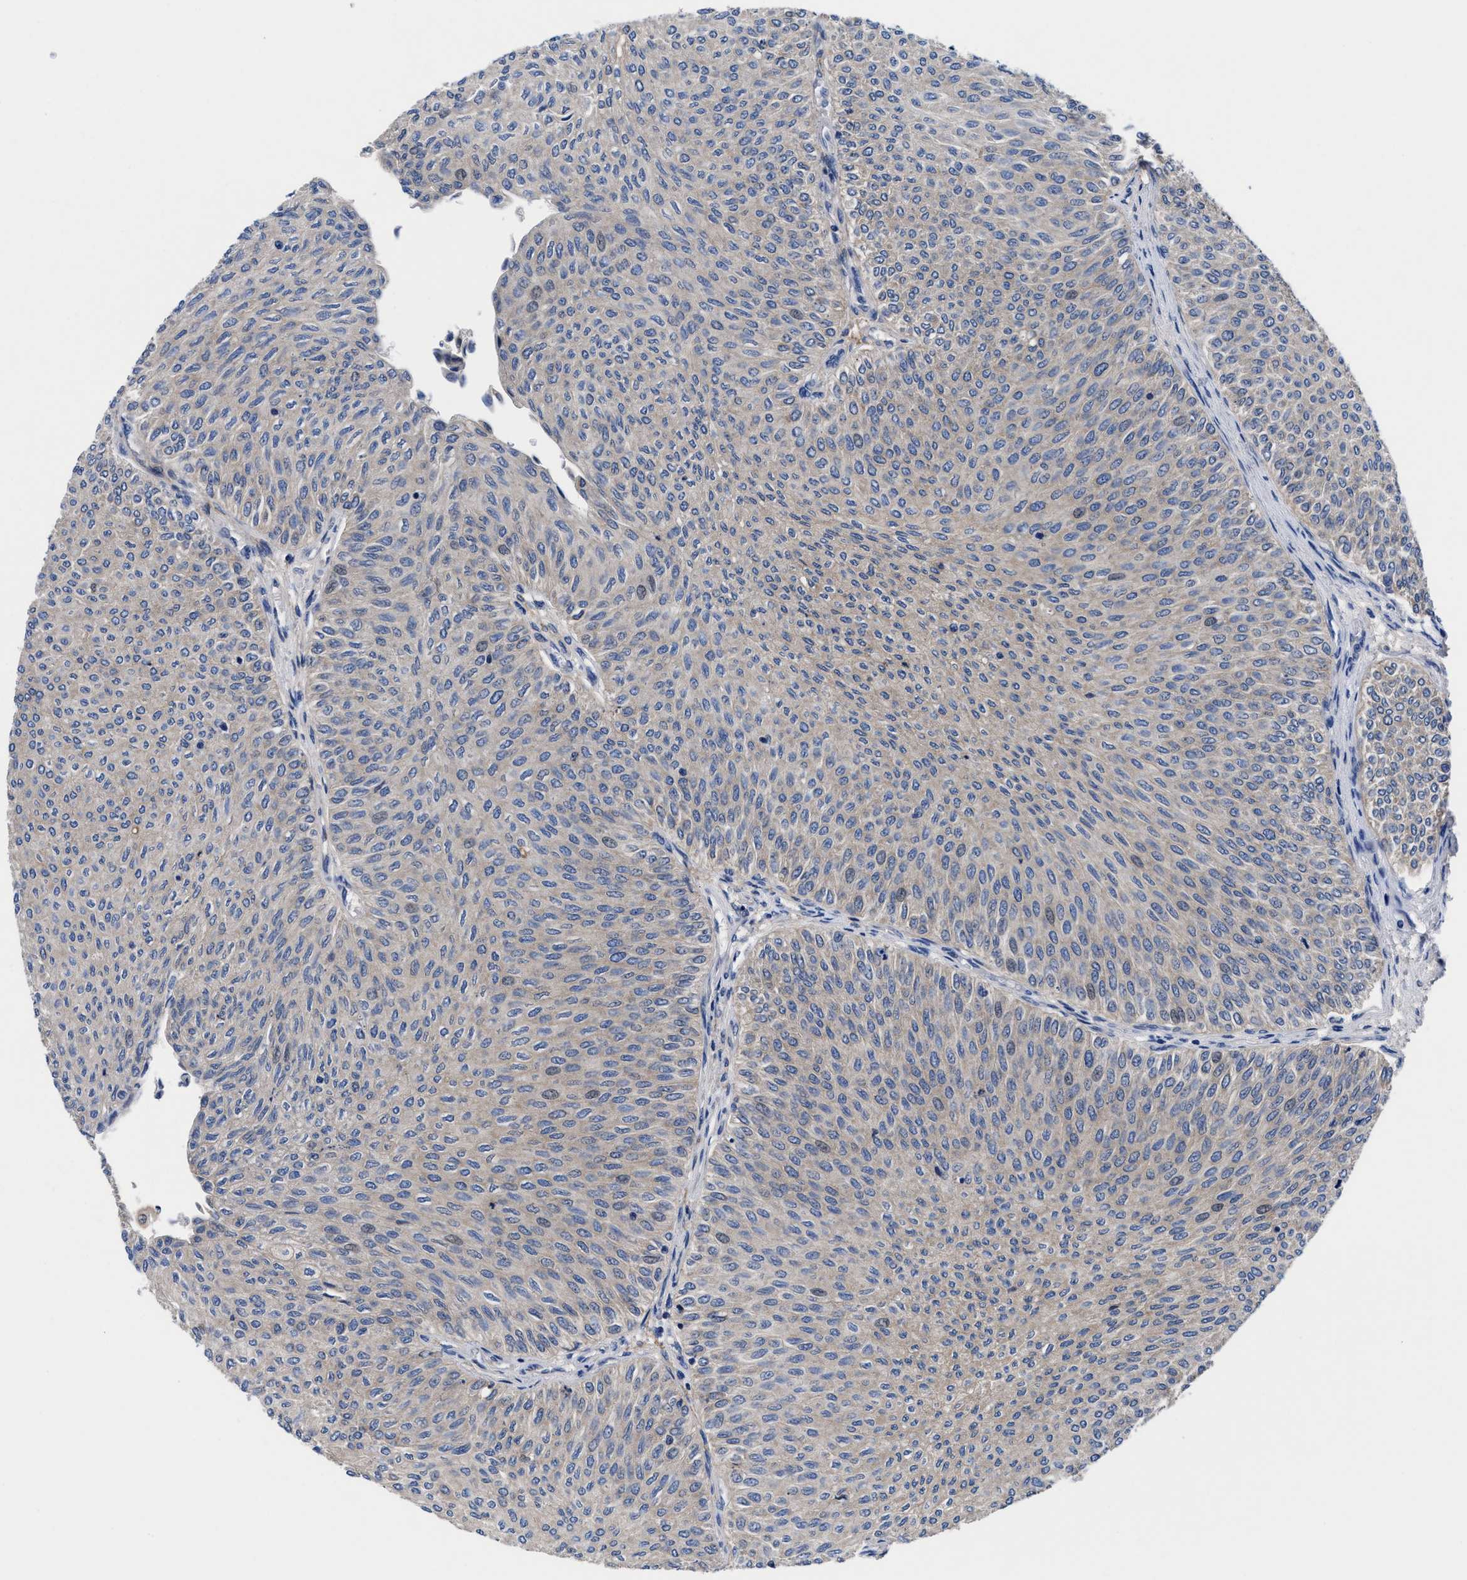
{"staining": {"intensity": "negative", "quantity": "none", "location": "none"}, "tissue": "urothelial cancer", "cell_type": "Tumor cells", "image_type": "cancer", "snomed": [{"axis": "morphology", "description": "Urothelial carcinoma, Low grade"}, {"axis": "topography", "description": "Urinary bladder"}], "caption": "Tumor cells show no significant staining in urothelial cancer.", "gene": "DHRS13", "patient": {"sex": "male", "age": 78}}